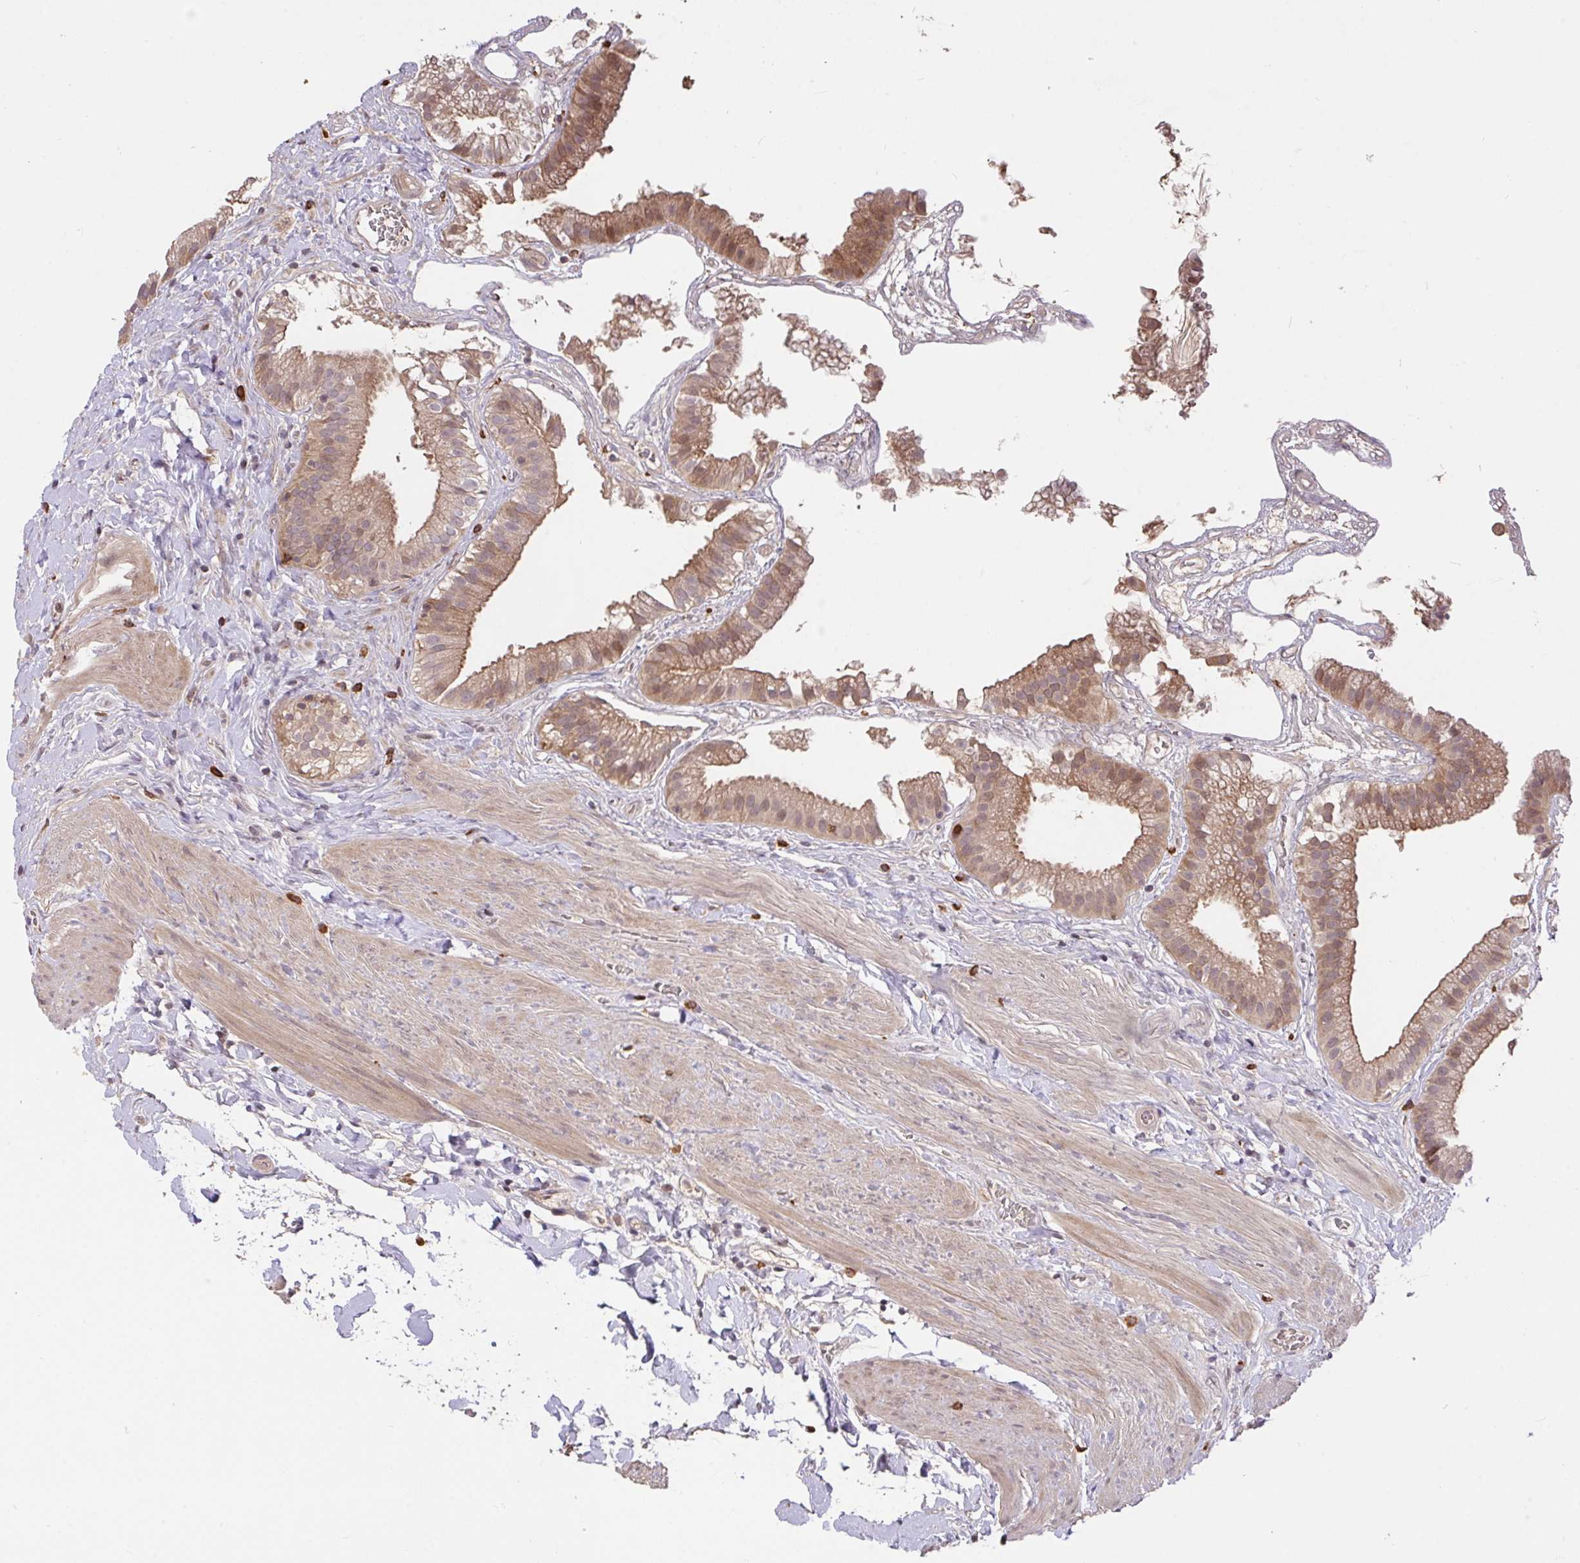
{"staining": {"intensity": "moderate", "quantity": ">75%", "location": "cytoplasmic/membranous,nuclear"}, "tissue": "gallbladder", "cell_type": "Glandular cells", "image_type": "normal", "snomed": [{"axis": "morphology", "description": "Normal tissue, NOS"}, {"axis": "topography", "description": "Gallbladder"}], "caption": "Moderate cytoplasmic/membranous,nuclear staining for a protein is appreciated in approximately >75% of glandular cells of benign gallbladder using immunohistochemistry.", "gene": "FCER1A", "patient": {"sex": "female", "age": 63}}